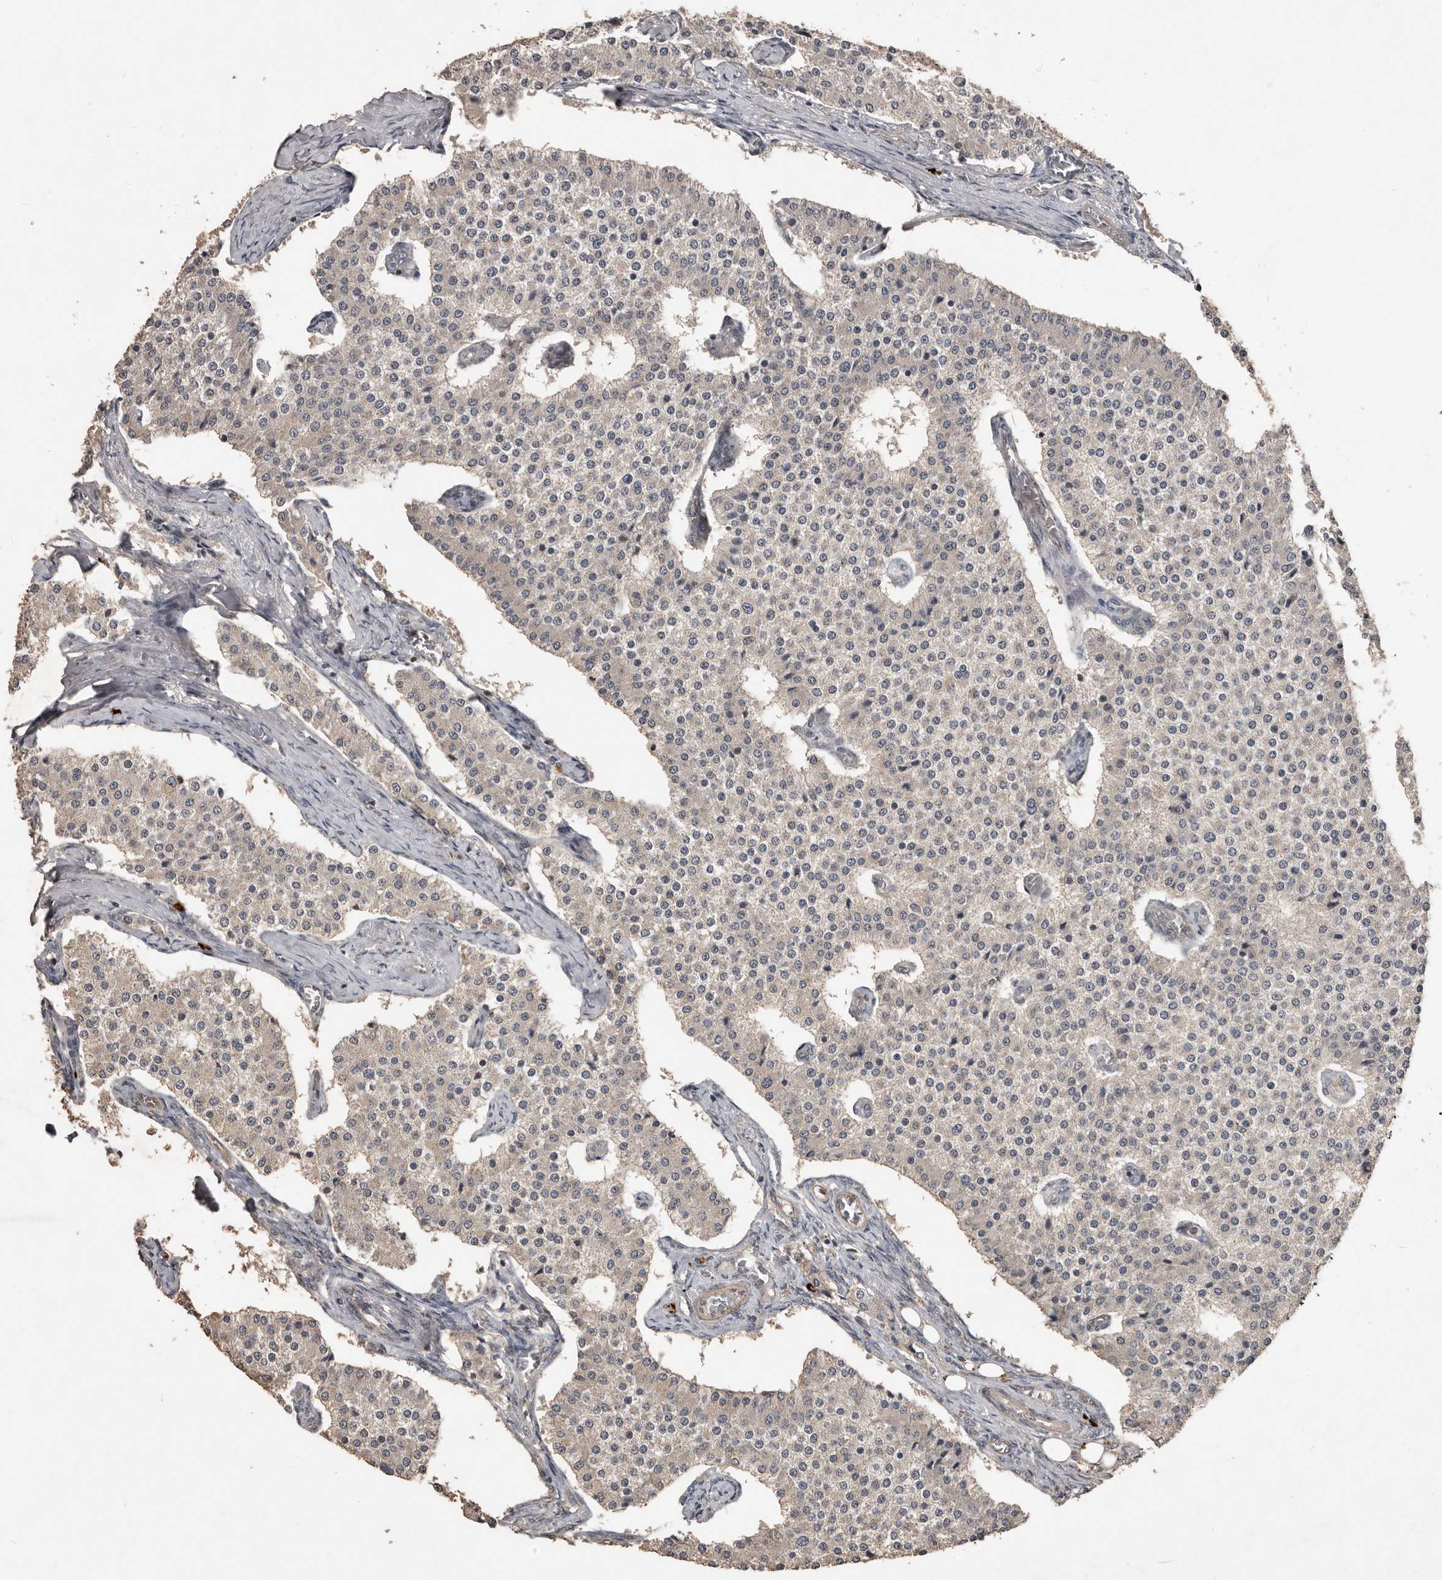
{"staining": {"intensity": "weak", "quantity": "<25%", "location": "cytoplasmic/membranous"}, "tissue": "carcinoid", "cell_type": "Tumor cells", "image_type": "cancer", "snomed": [{"axis": "morphology", "description": "Carcinoid, malignant, NOS"}, {"axis": "topography", "description": "Colon"}], "caption": "Tumor cells show no significant positivity in malignant carcinoid. (Brightfield microscopy of DAB (3,3'-diaminobenzidine) immunohistochemistry (IHC) at high magnification).", "gene": "BAMBI", "patient": {"sex": "female", "age": 52}}